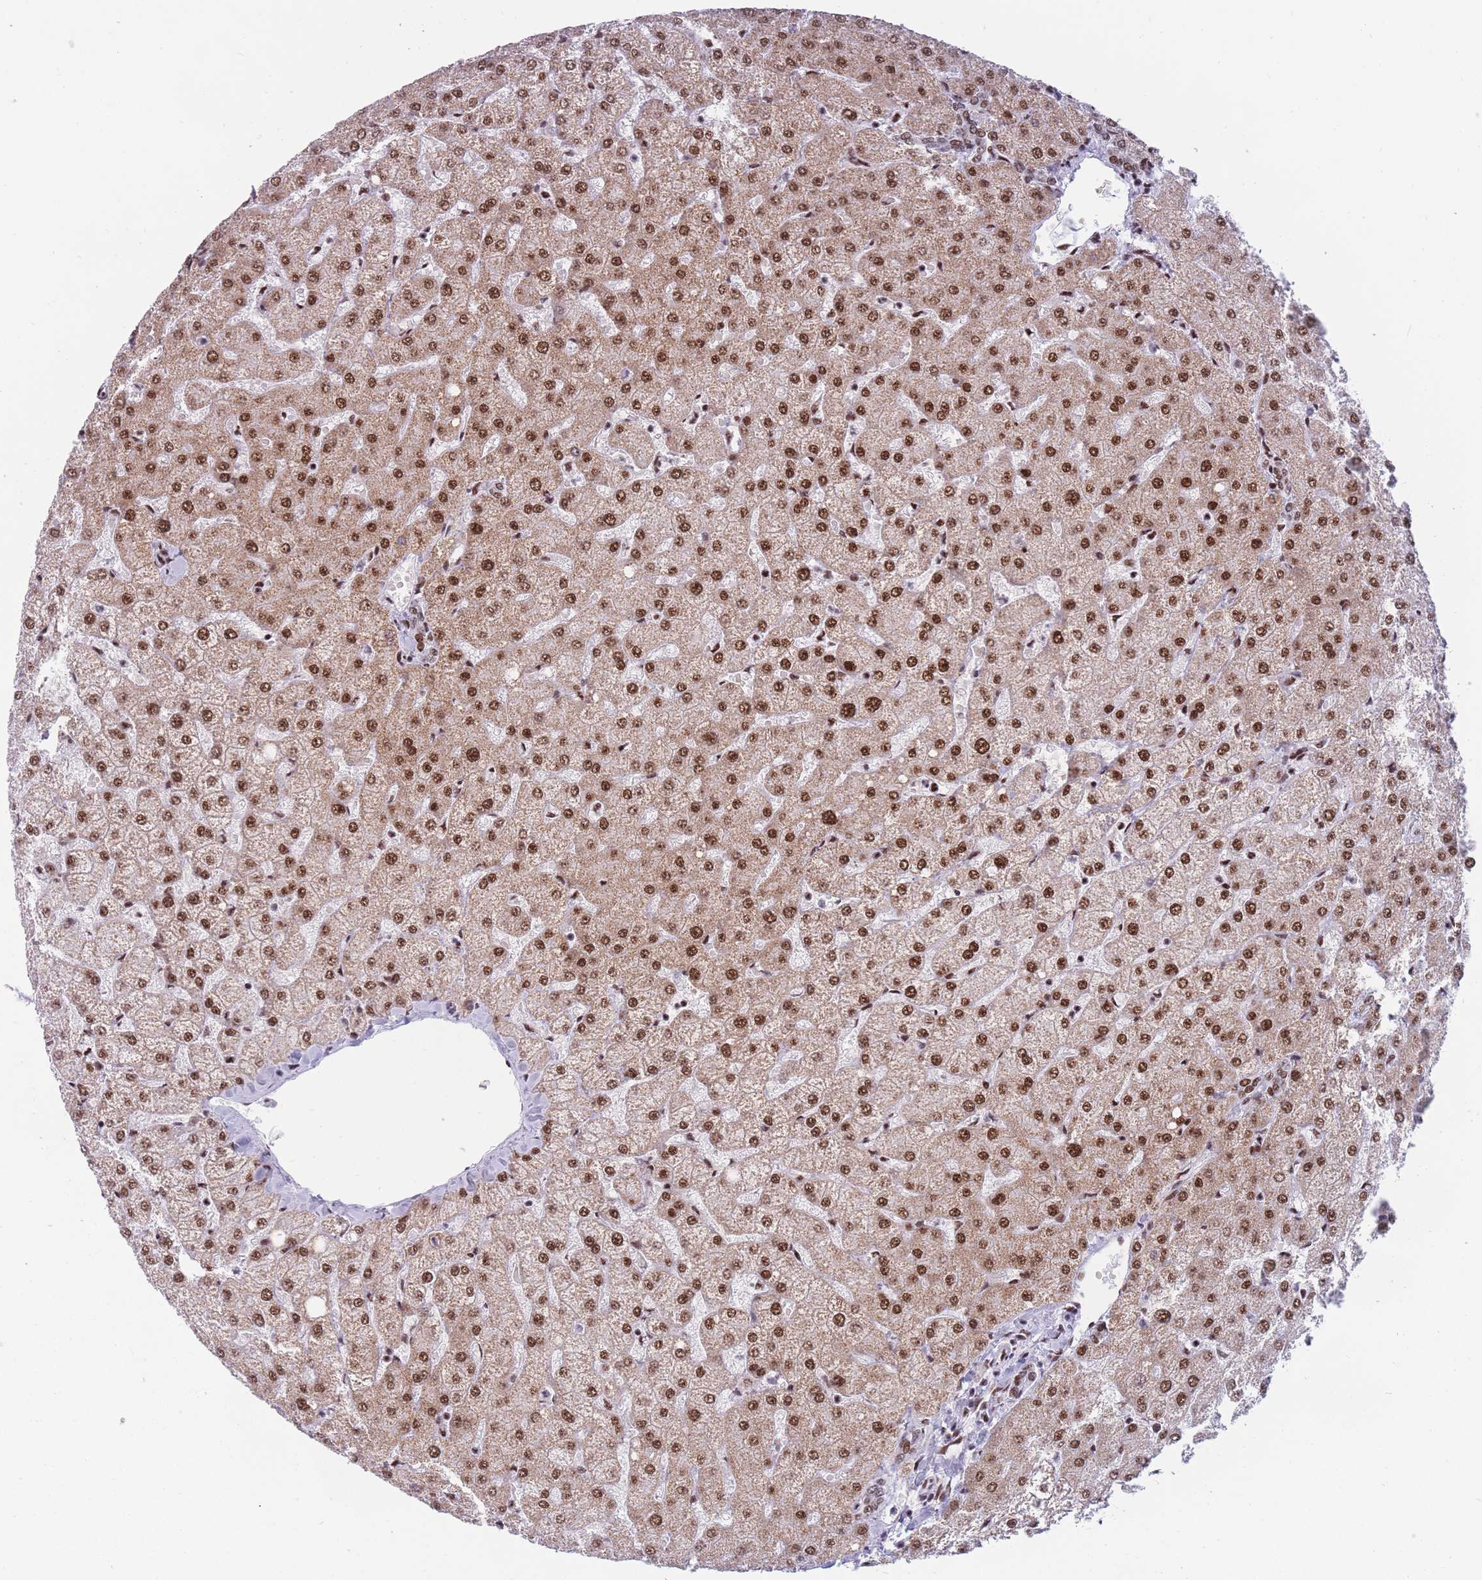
{"staining": {"intensity": "moderate", "quantity": "25%-75%", "location": "nuclear"}, "tissue": "liver", "cell_type": "Cholangiocytes", "image_type": "normal", "snomed": [{"axis": "morphology", "description": "Normal tissue, NOS"}, {"axis": "topography", "description": "Liver"}], "caption": "Protein expression by IHC exhibits moderate nuclear positivity in about 25%-75% of cholangiocytes in benign liver.", "gene": "TMEM35B", "patient": {"sex": "female", "age": 54}}